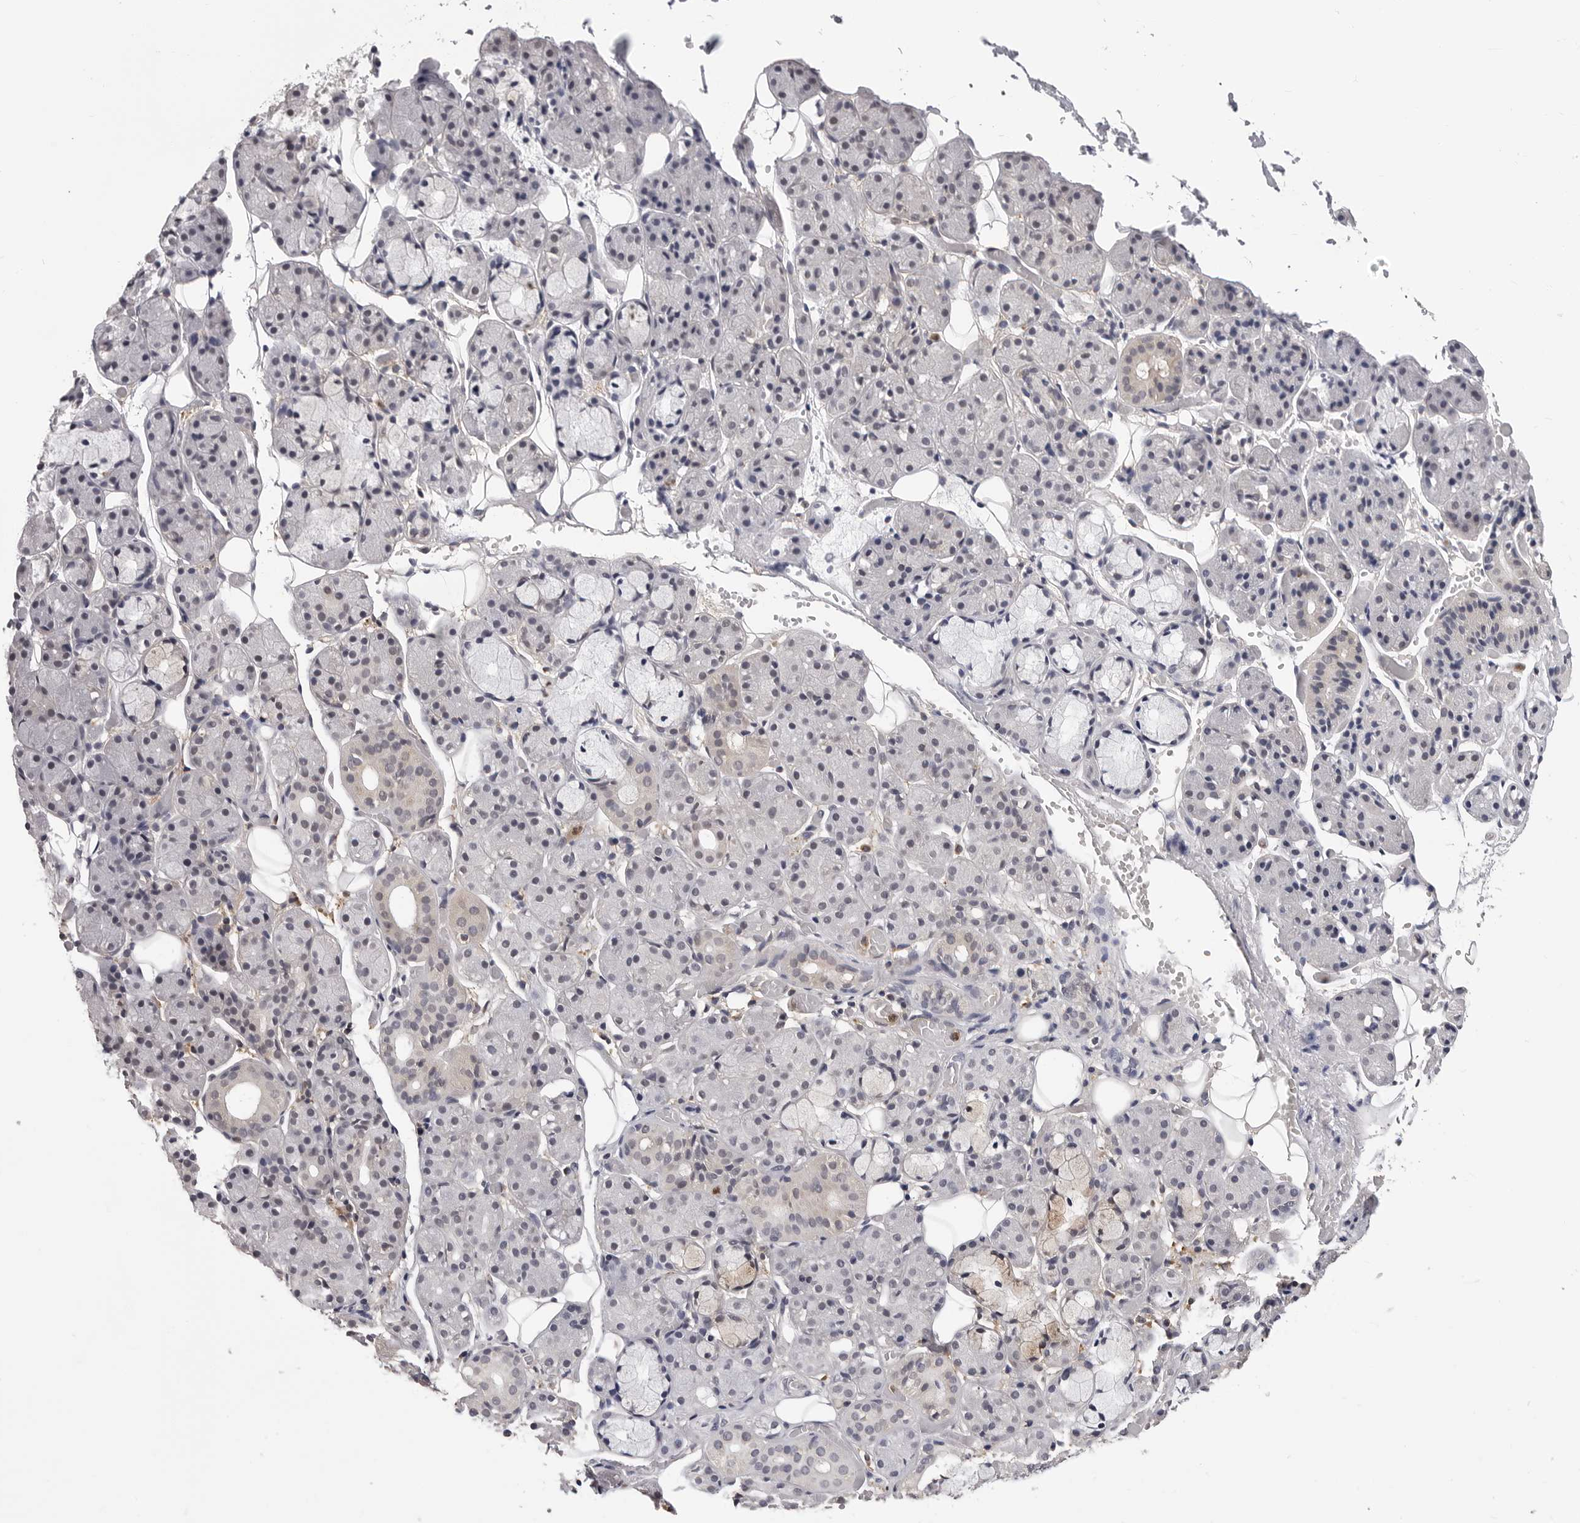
{"staining": {"intensity": "negative", "quantity": "none", "location": "none"}, "tissue": "salivary gland", "cell_type": "Glandular cells", "image_type": "normal", "snomed": [{"axis": "morphology", "description": "Normal tissue, NOS"}, {"axis": "topography", "description": "Salivary gland"}], "caption": "This is a micrograph of immunohistochemistry (IHC) staining of normal salivary gland, which shows no expression in glandular cells. (DAB (3,3'-diaminobenzidine) immunohistochemistry (IHC), high magnification).", "gene": "TRMT13", "patient": {"sex": "male", "age": 63}}